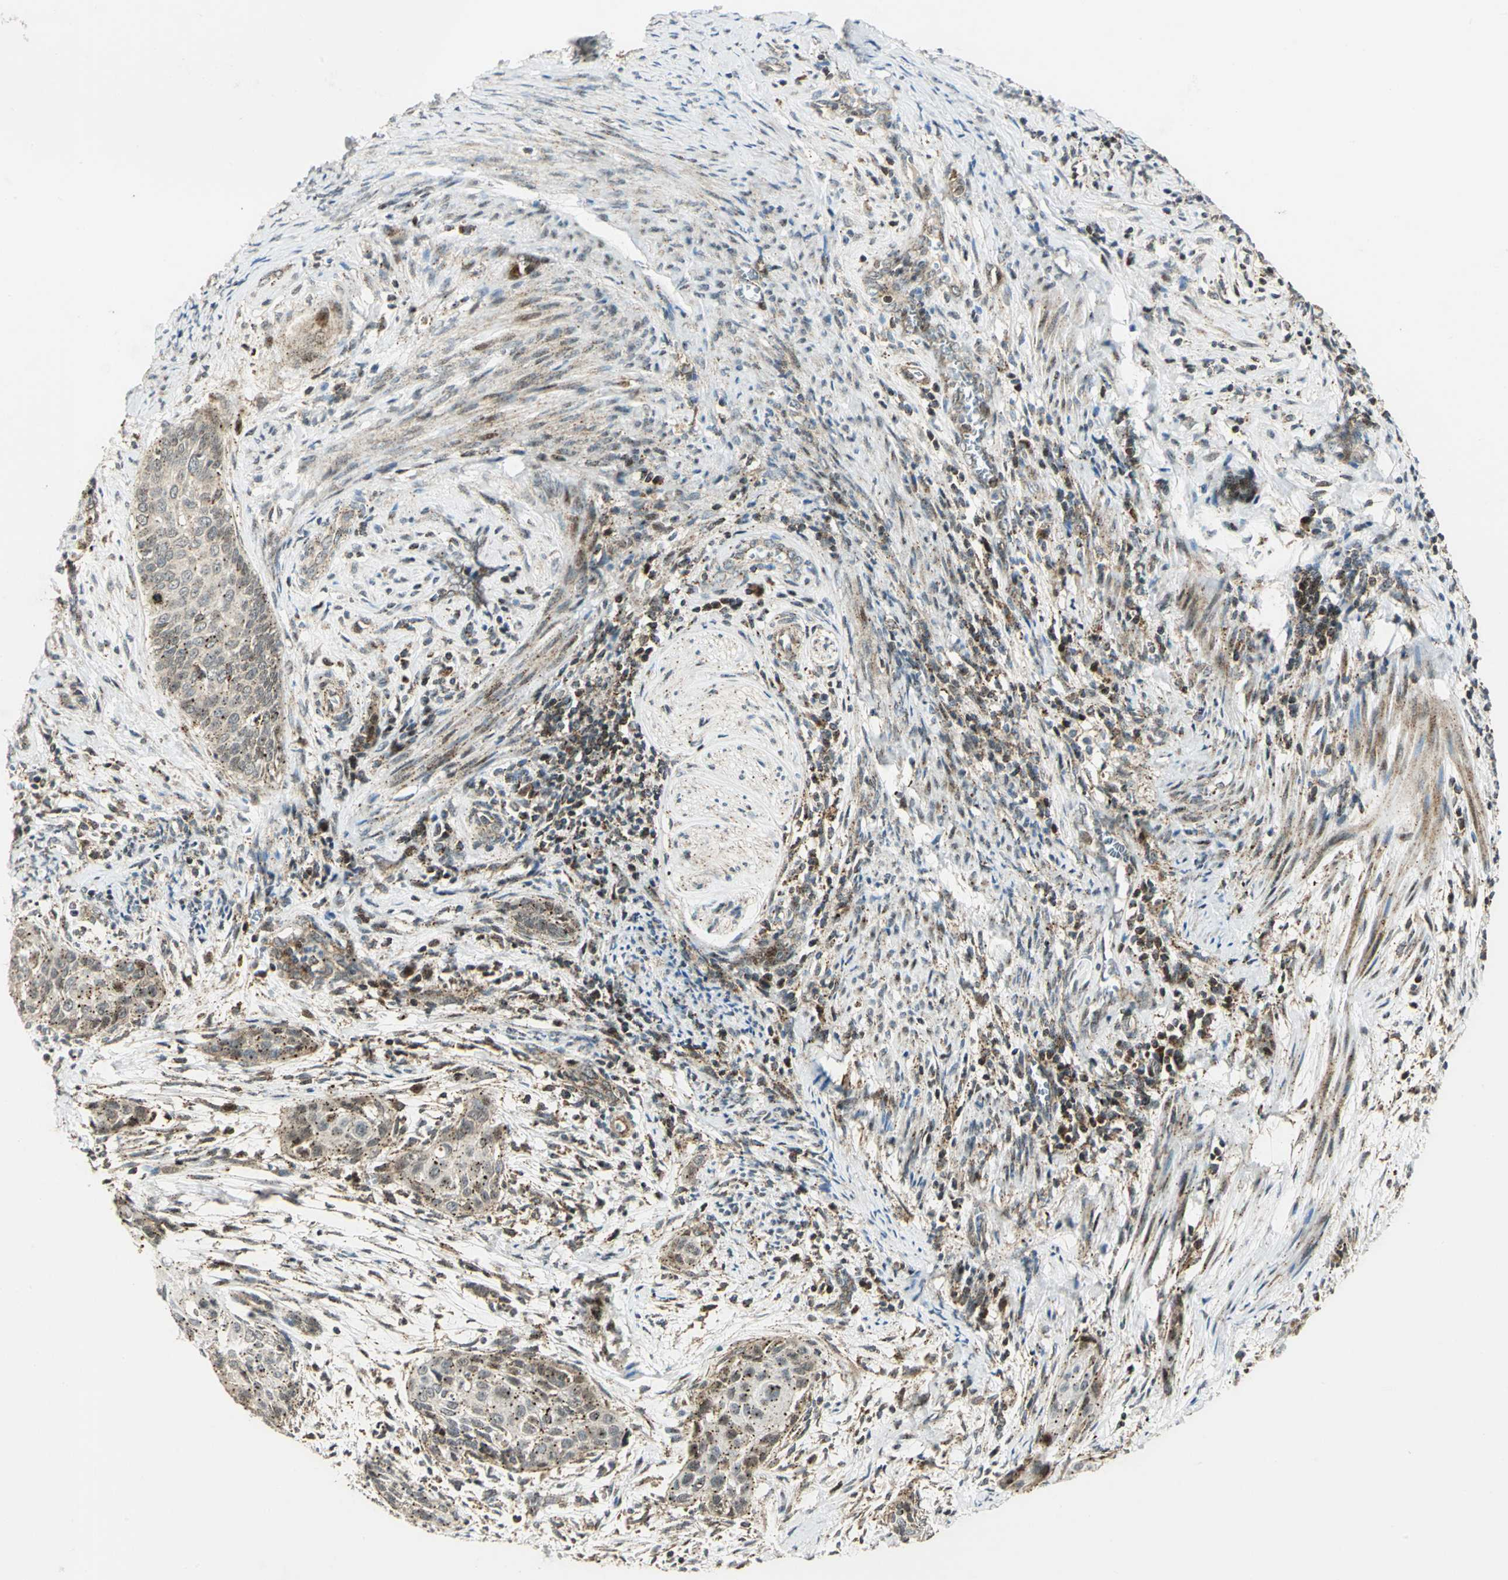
{"staining": {"intensity": "moderate", "quantity": ">75%", "location": "cytoplasmic/membranous"}, "tissue": "cervical cancer", "cell_type": "Tumor cells", "image_type": "cancer", "snomed": [{"axis": "morphology", "description": "Squamous cell carcinoma, NOS"}, {"axis": "topography", "description": "Cervix"}], "caption": "DAB immunohistochemical staining of squamous cell carcinoma (cervical) reveals moderate cytoplasmic/membranous protein staining in approximately >75% of tumor cells. Using DAB (brown) and hematoxylin (blue) stains, captured at high magnification using brightfield microscopy.", "gene": "ATP6V1A", "patient": {"sex": "female", "age": 33}}